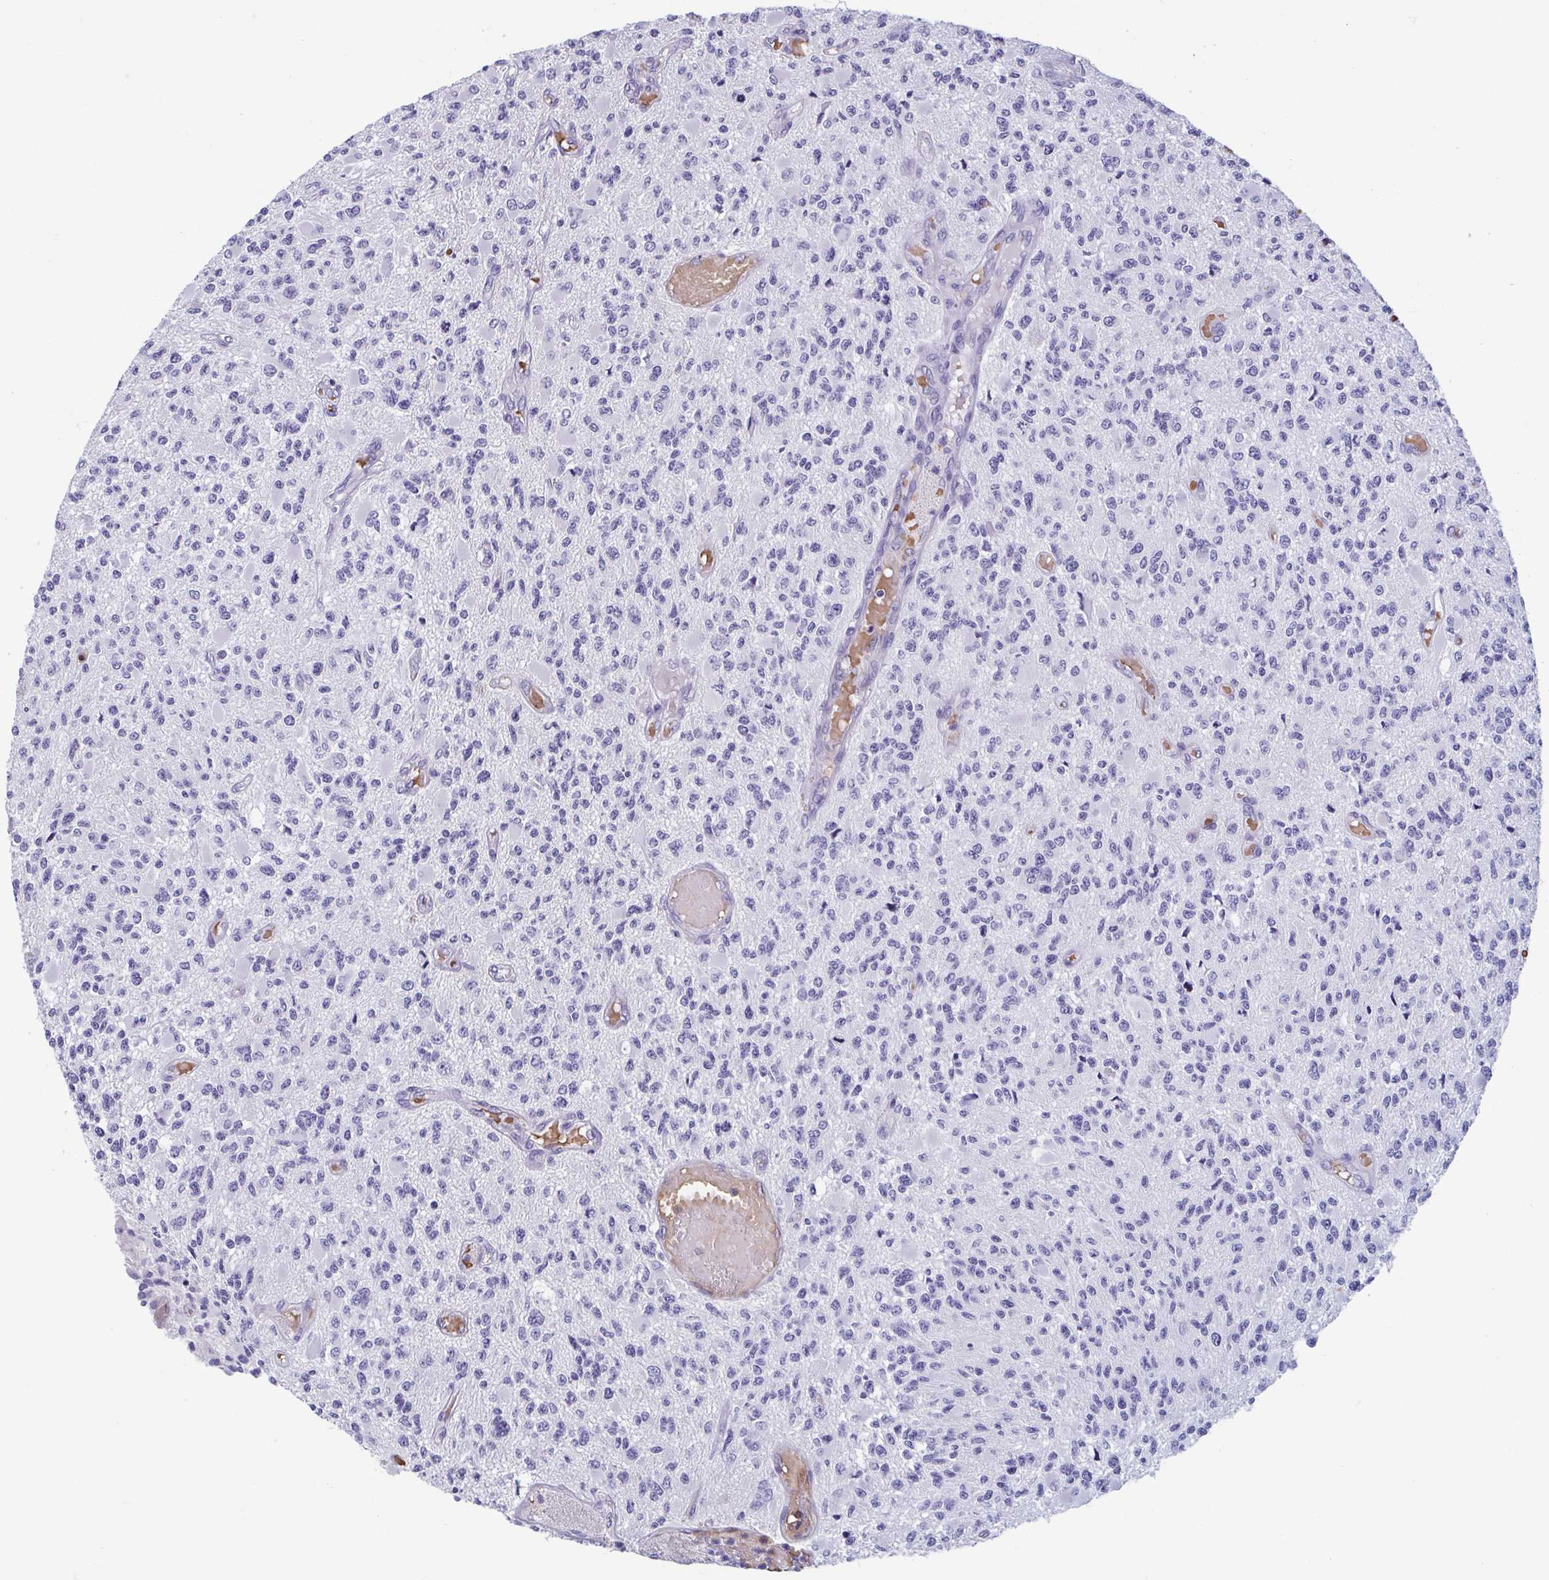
{"staining": {"intensity": "negative", "quantity": "none", "location": "none"}, "tissue": "glioma", "cell_type": "Tumor cells", "image_type": "cancer", "snomed": [{"axis": "morphology", "description": "Glioma, malignant, High grade"}, {"axis": "topography", "description": "Brain"}], "caption": "Glioma was stained to show a protein in brown. There is no significant staining in tumor cells.", "gene": "MORC4", "patient": {"sex": "female", "age": 63}}